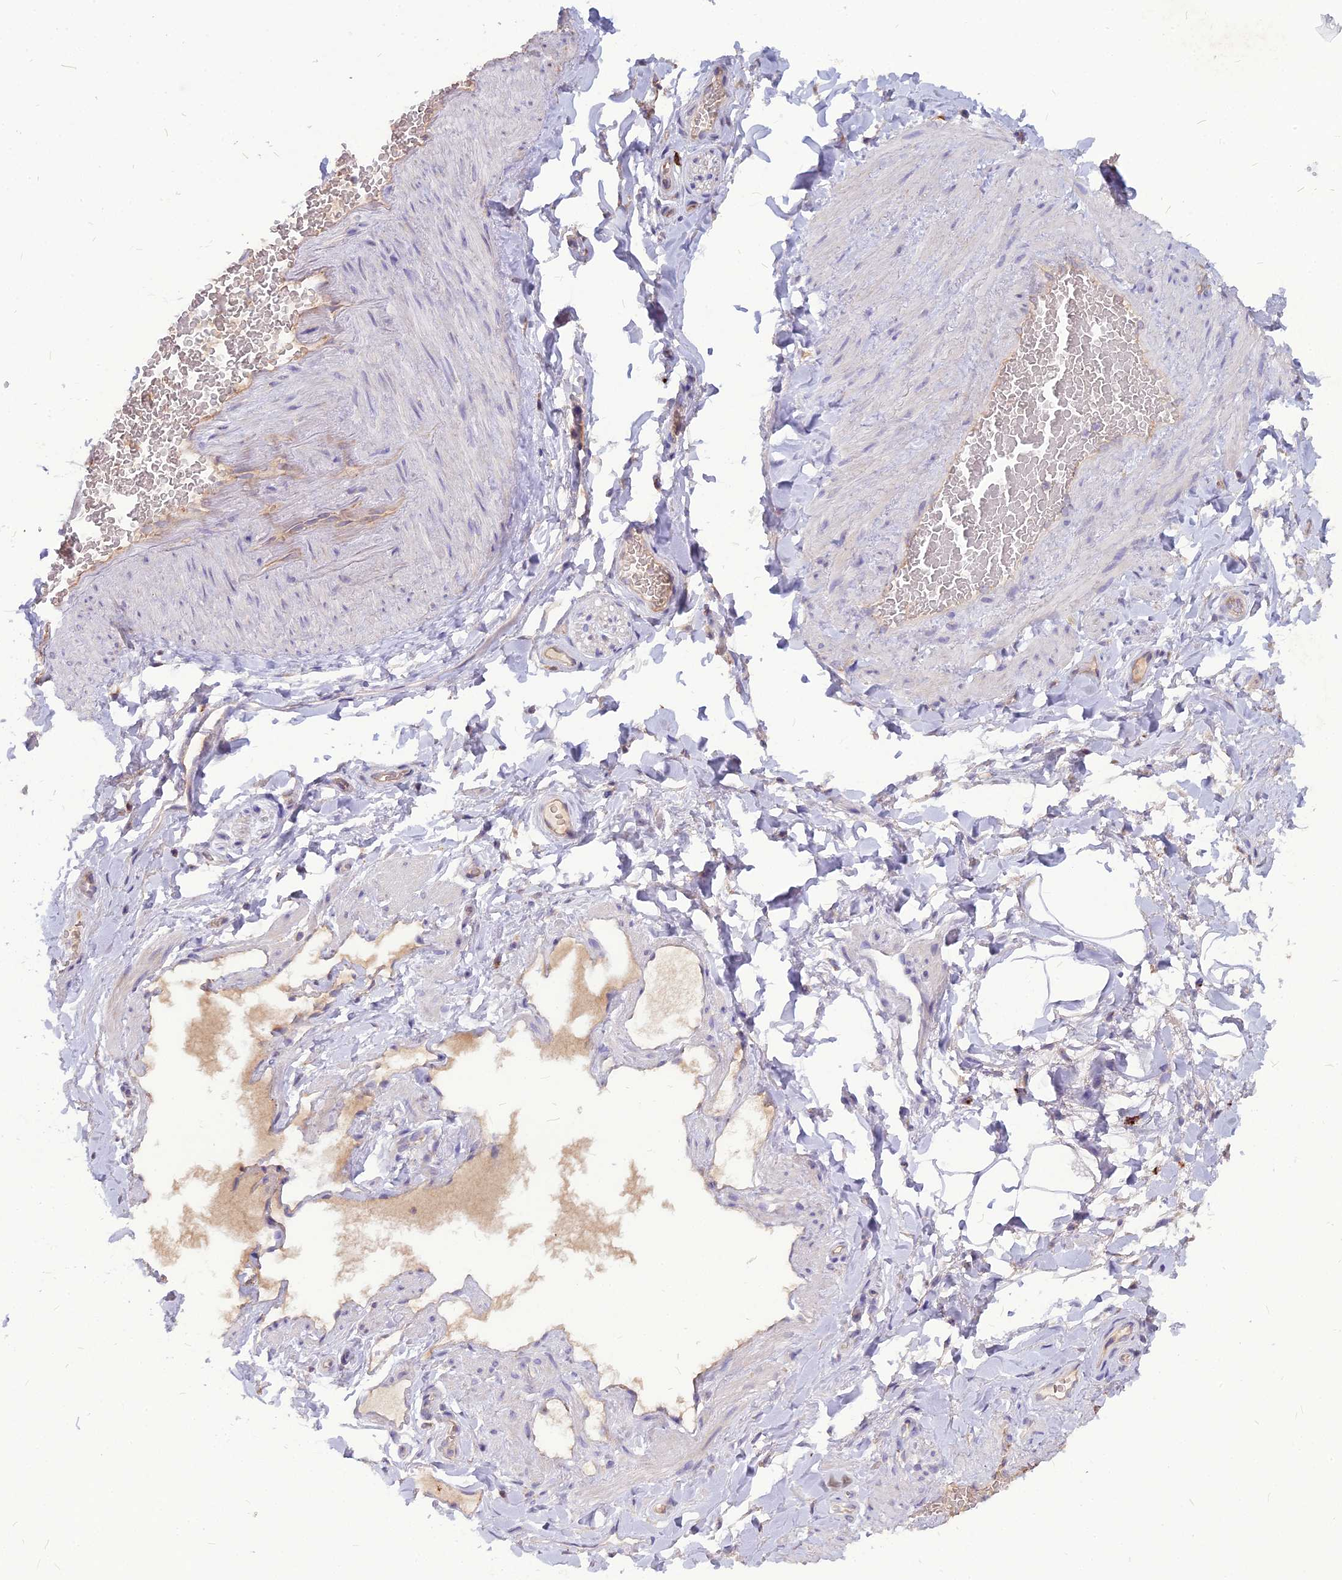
{"staining": {"intensity": "negative", "quantity": "none", "location": "none"}, "tissue": "adipose tissue", "cell_type": "Adipocytes", "image_type": "normal", "snomed": [{"axis": "morphology", "description": "Normal tissue, NOS"}, {"axis": "topography", "description": "Soft tissue"}, {"axis": "topography", "description": "Vascular tissue"}], "caption": "There is no significant positivity in adipocytes of adipose tissue. The staining was performed using DAB to visualize the protein expression in brown, while the nuclei were stained in blue with hematoxylin (Magnification: 20x).", "gene": "PCED1B", "patient": {"sex": "male", "age": 54}}